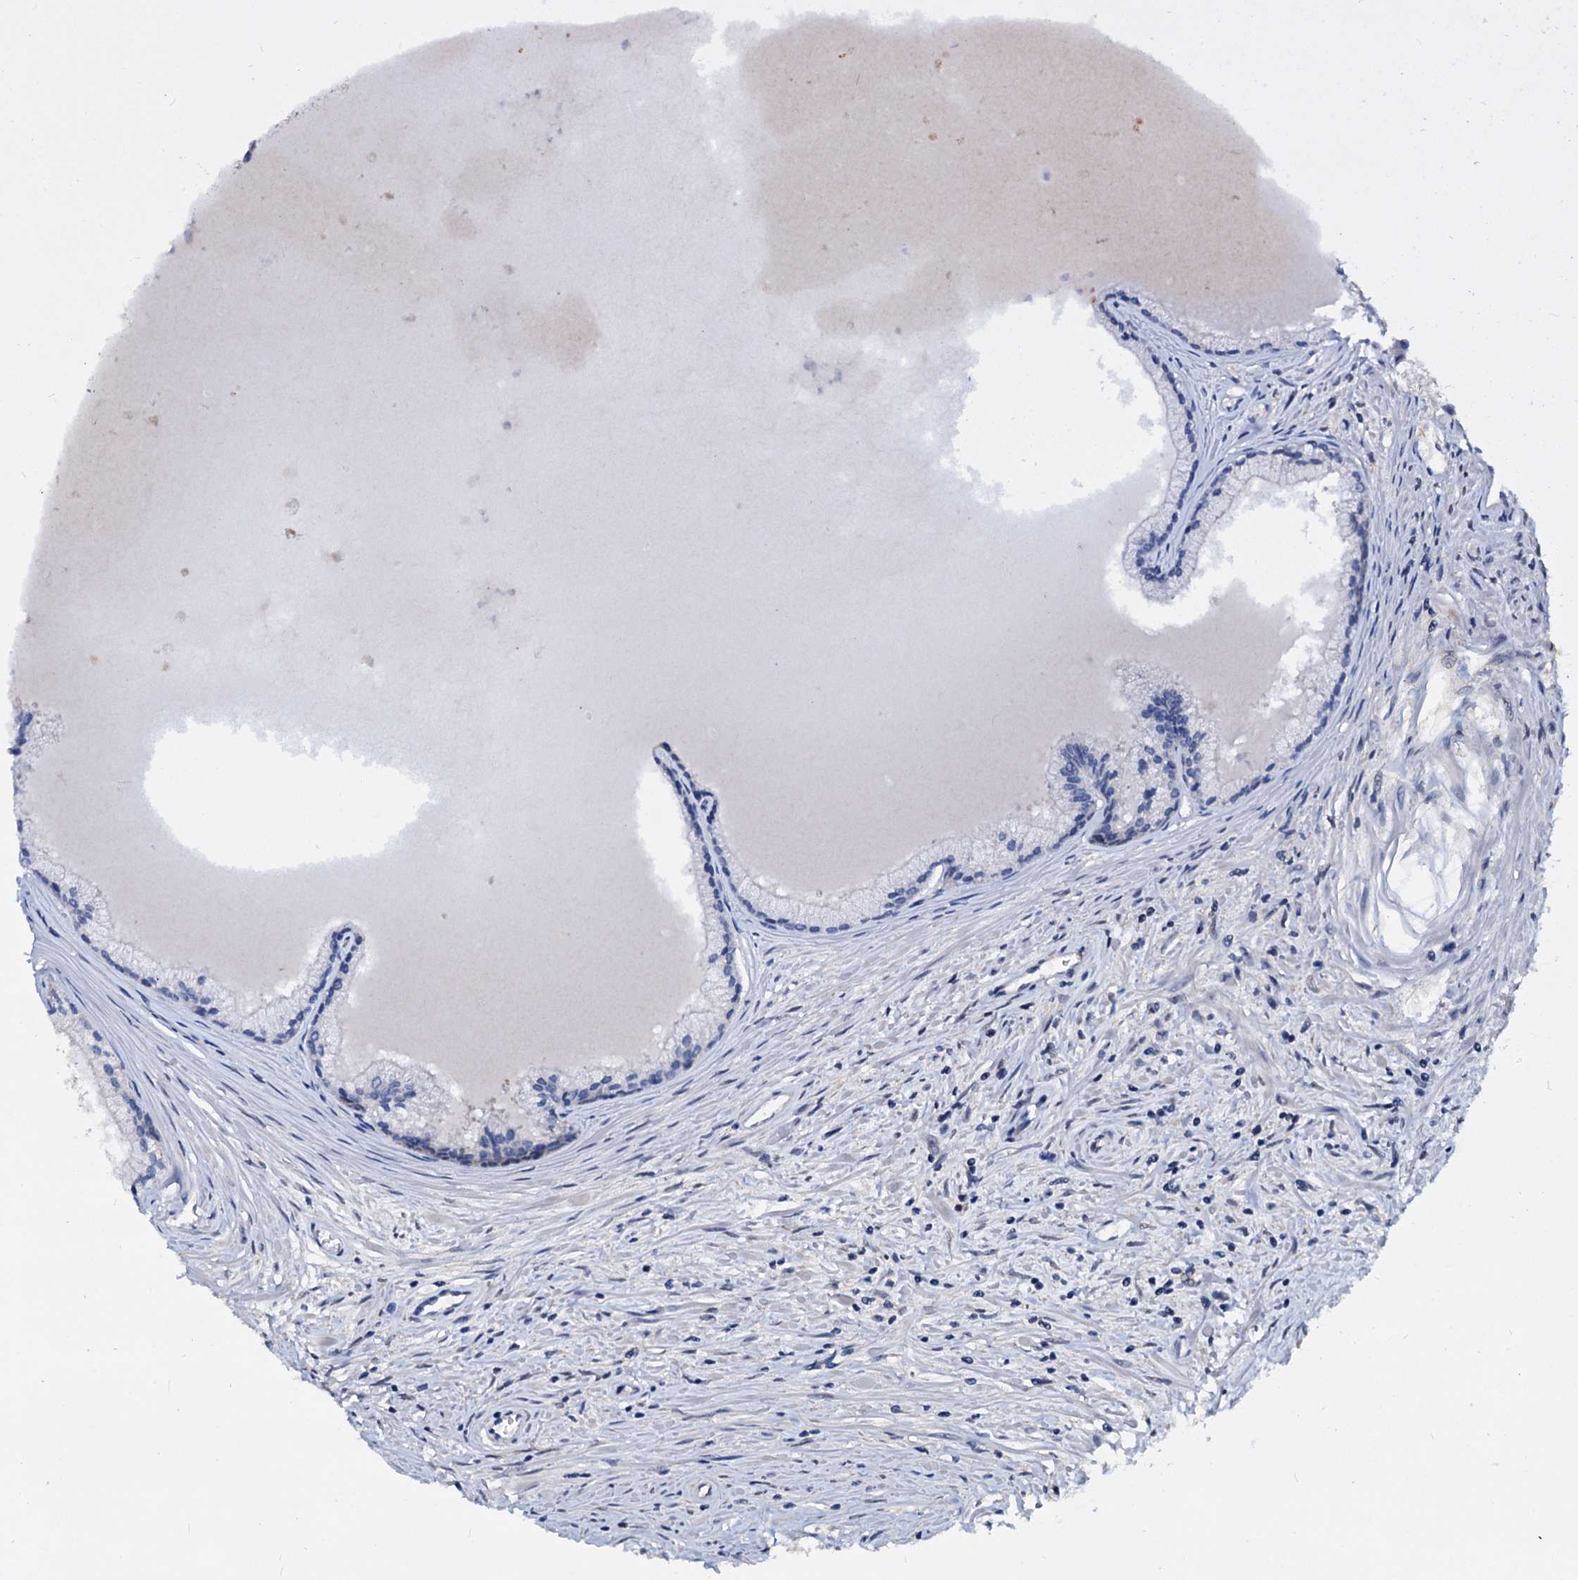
{"staining": {"intensity": "negative", "quantity": "none", "location": "none"}, "tissue": "prostate cancer", "cell_type": "Tumor cells", "image_type": "cancer", "snomed": [{"axis": "morphology", "description": "Adenocarcinoma, High grade"}, {"axis": "topography", "description": "Prostate"}], "caption": "Immunohistochemistry (IHC) image of adenocarcinoma (high-grade) (prostate) stained for a protein (brown), which reveals no positivity in tumor cells.", "gene": "PTGES3", "patient": {"sex": "male", "age": 68}}